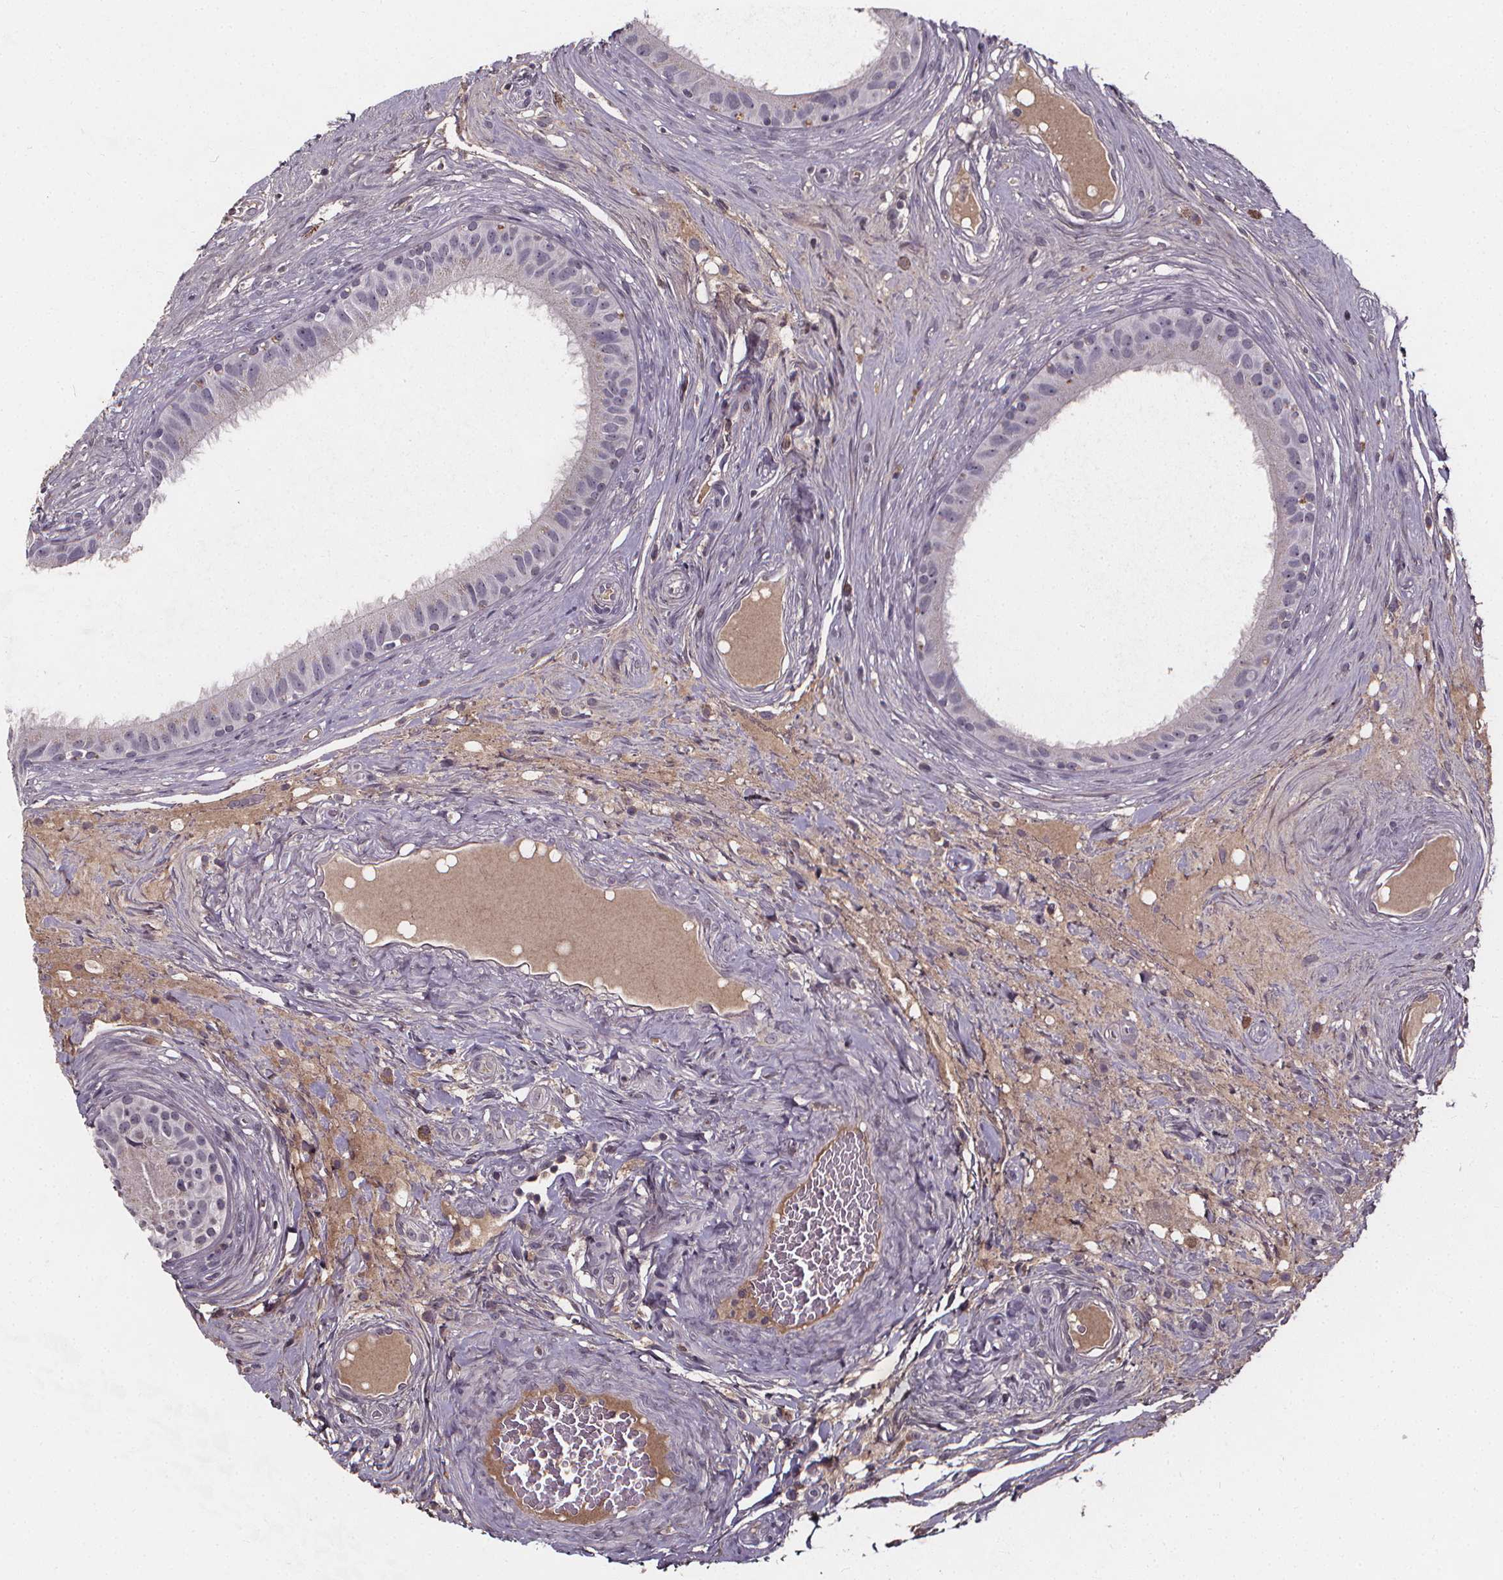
{"staining": {"intensity": "negative", "quantity": "none", "location": "none"}, "tissue": "epididymis", "cell_type": "Glandular cells", "image_type": "normal", "snomed": [{"axis": "morphology", "description": "Normal tissue, NOS"}, {"axis": "topography", "description": "Epididymis"}], "caption": "Glandular cells show no significant protein positivity in normal epididymis. The staining was performed using DAB to visualize the protein expression in brown, while the nuclei were stained in blue with hematoxylin (Magnification: 20x).", "gene": "SPAG8", "patient": {"sex": "male", "age": 59}}